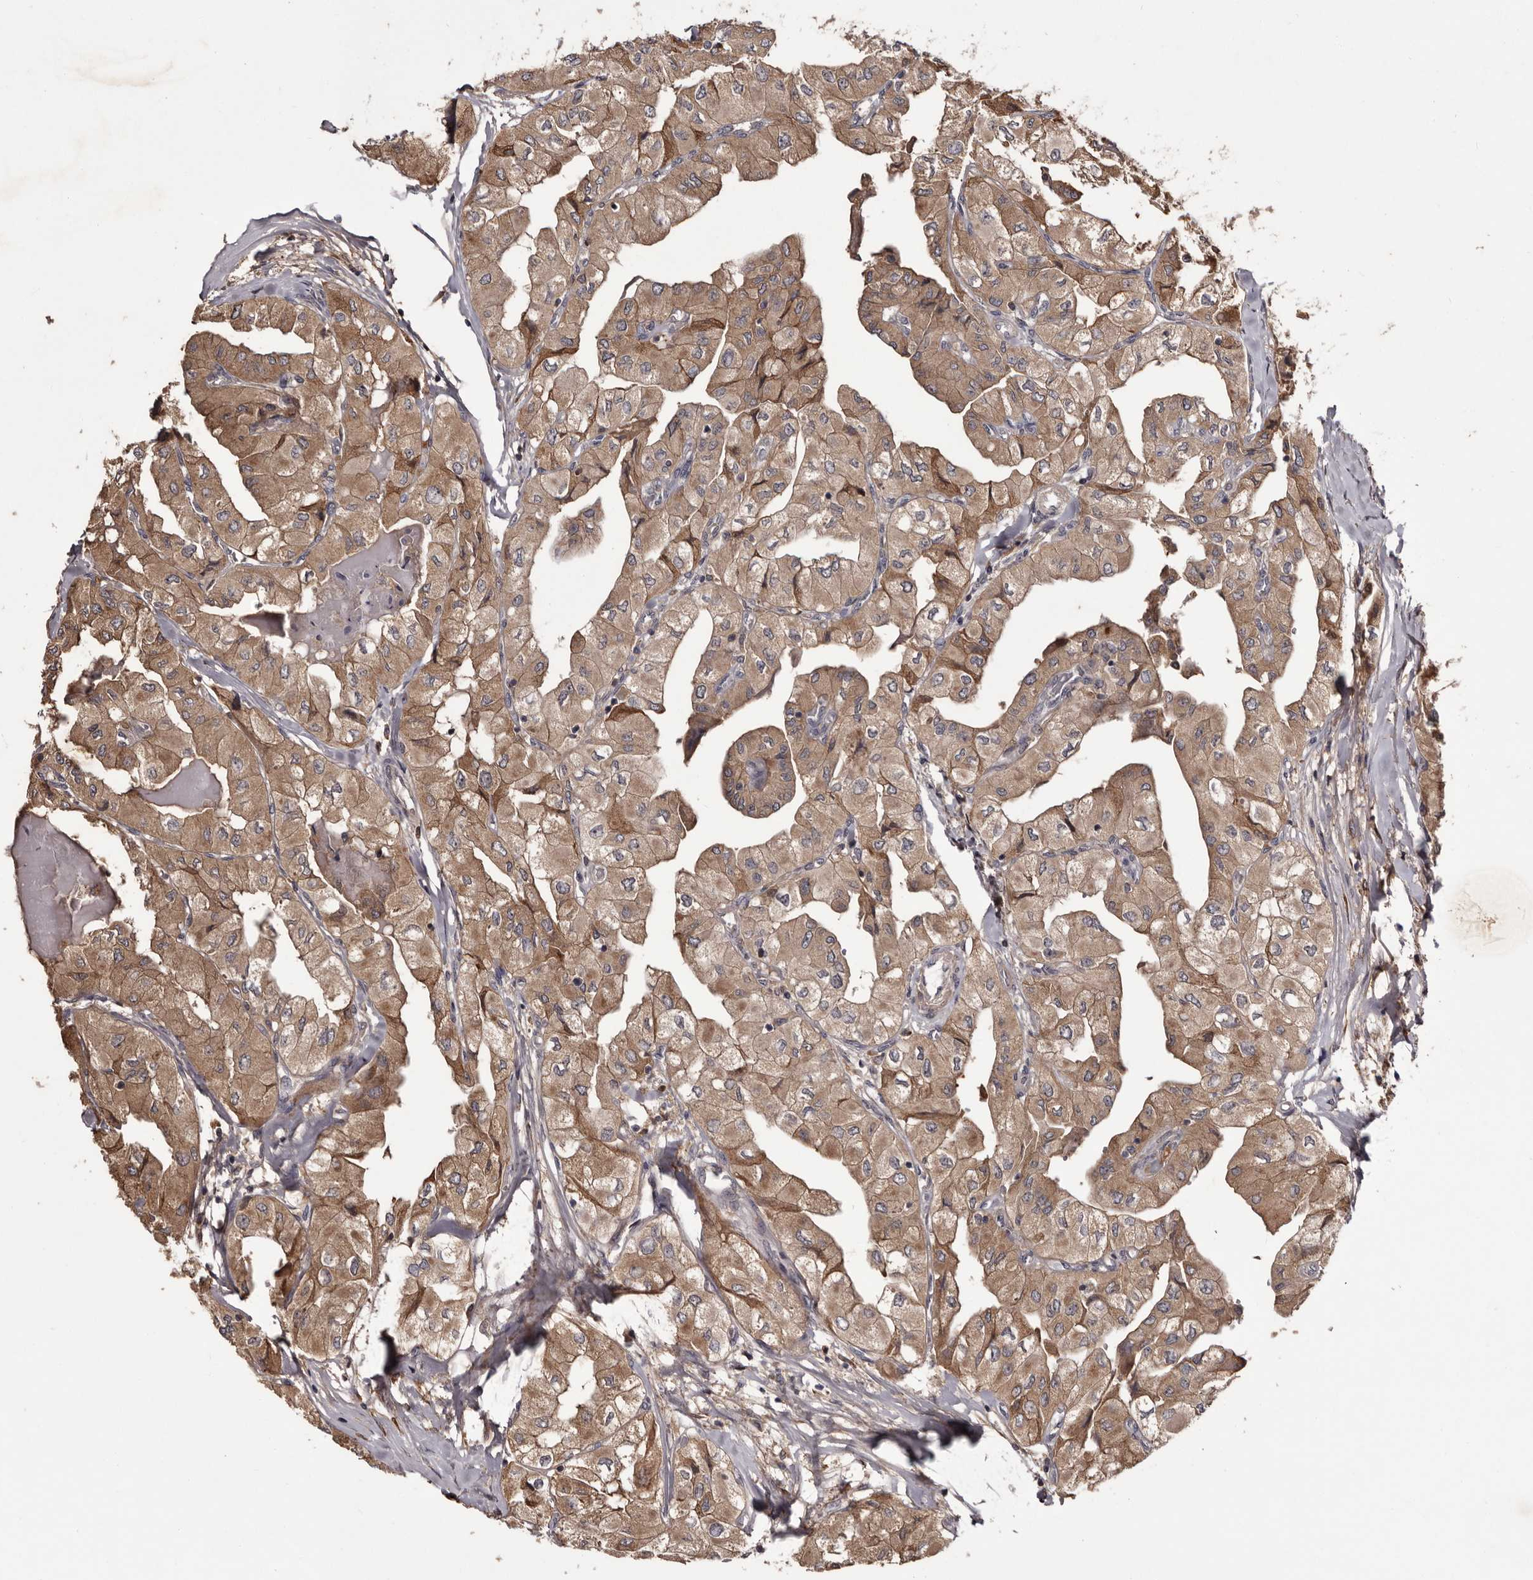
{"staining": {"intensity": "moderate", "quantity": ">75%", "location": "cytoplasmic/membranous"}, "tissue": "thyroid cancer", "cell_type": "Tumor cells", "image_type": "cancer", "snomed": [{"axis": "morphology", "description": "Papillary adenocarcinoma, NOS"}, {"axis": "topography", "description": "Thyroid gland"}], "caption": "This micrograph exhibits IHC staining of human papillary adenocarcinoma (thyroid), with medium moderate cytoplasmic/membranous positivity in about >75% of tumor cells.", "gene": "CYP1B1", "patient": {"sex": "female", "age": 59}}